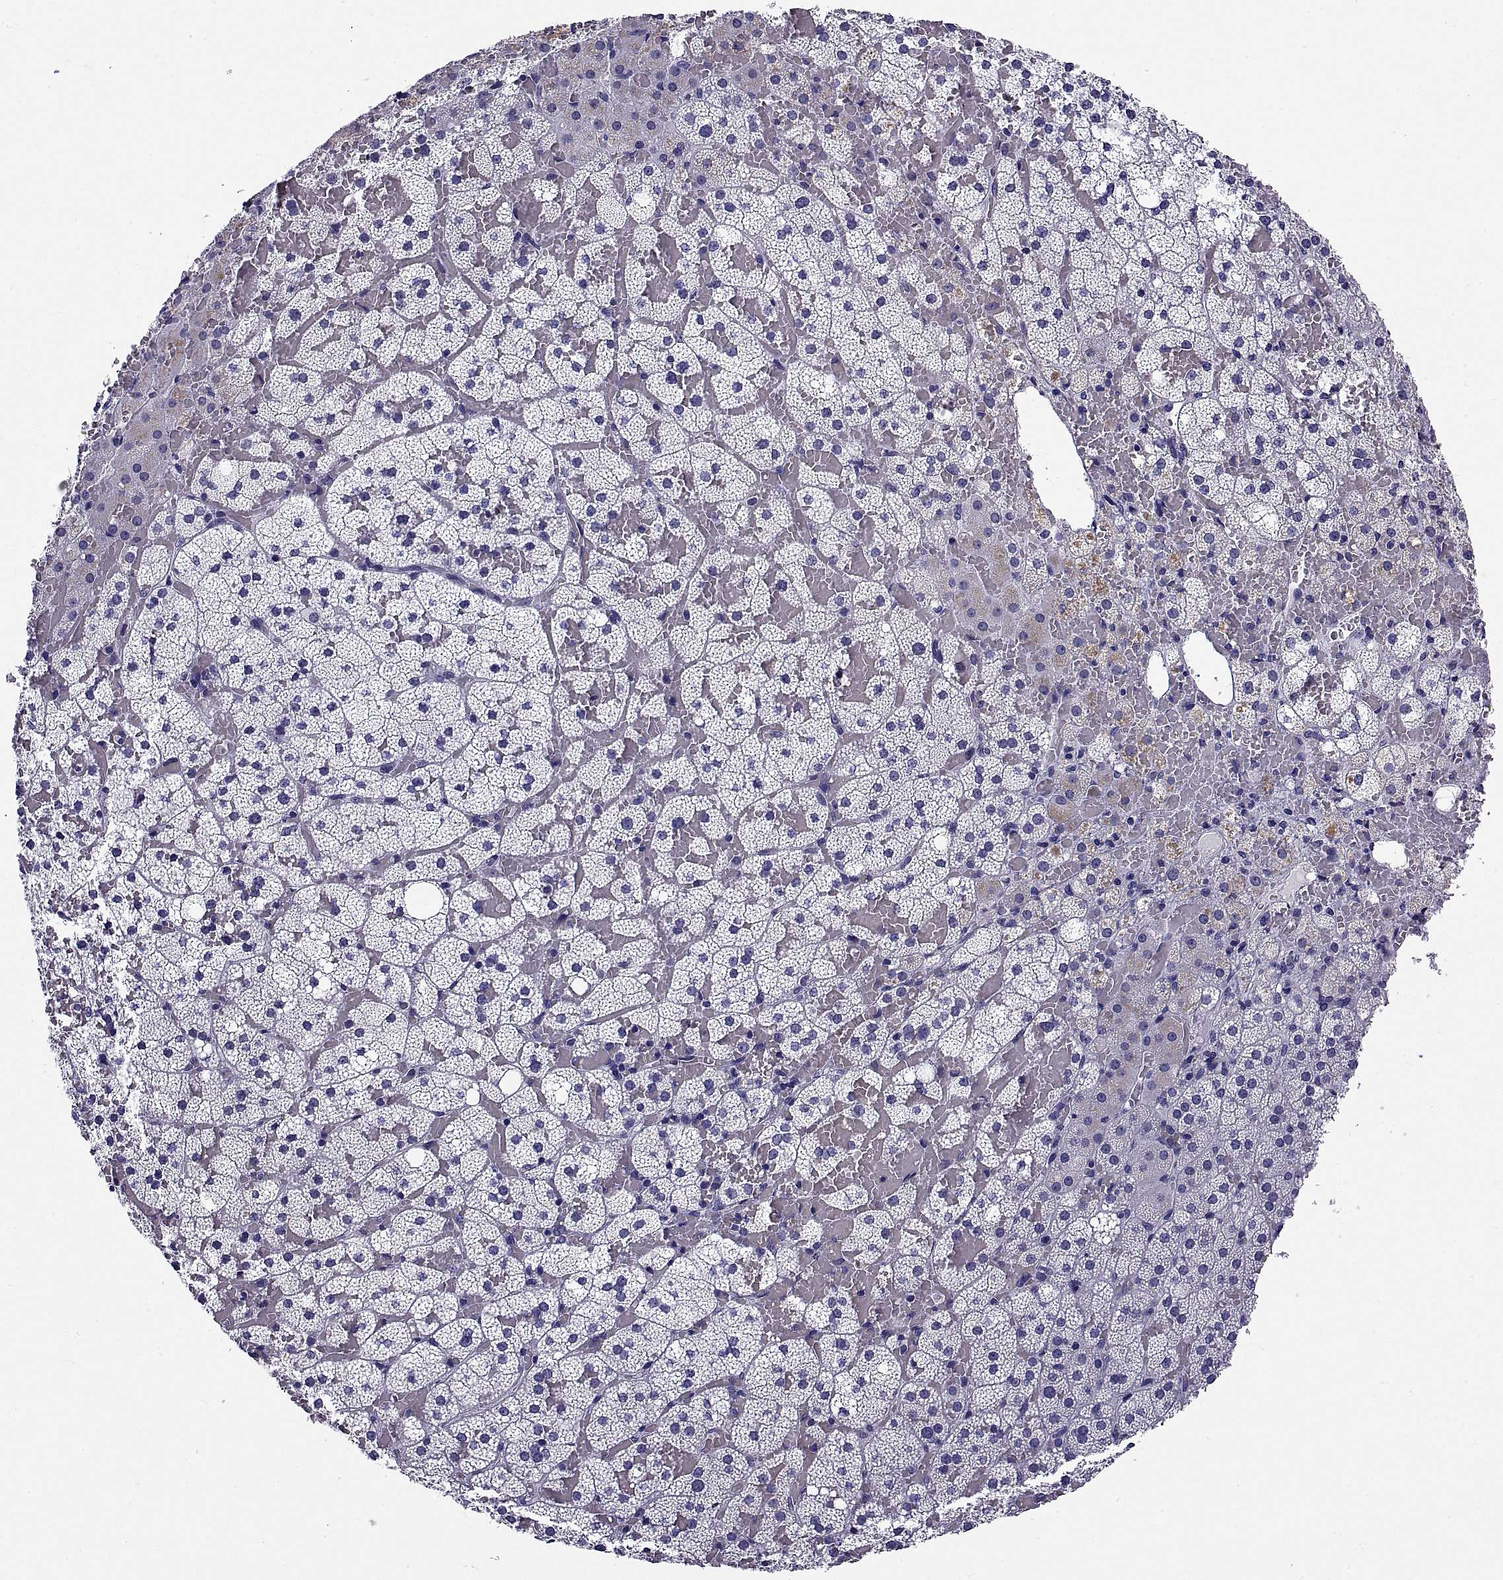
{"staining": {"intensity": "negative", "quantity": "none", "location": "none"}, "tissue": "adrenal gland", "cell_type": "Glandular cells", "image_type": "normal", "snomed": [{"axis": "morphology", "description": "Normal tissue, NOS"}, {"axis": "topography", "description": "Adrenal gland"}], "caption": "Benign adrenal gland was stained to show a protein in brown. There is no significant staining in glandular cells. (Immunohistochemistry, brightfield microscopy, high magnification).", "gene": "TGFBR3L", "patient": {"sex": "male", "age": 53}}